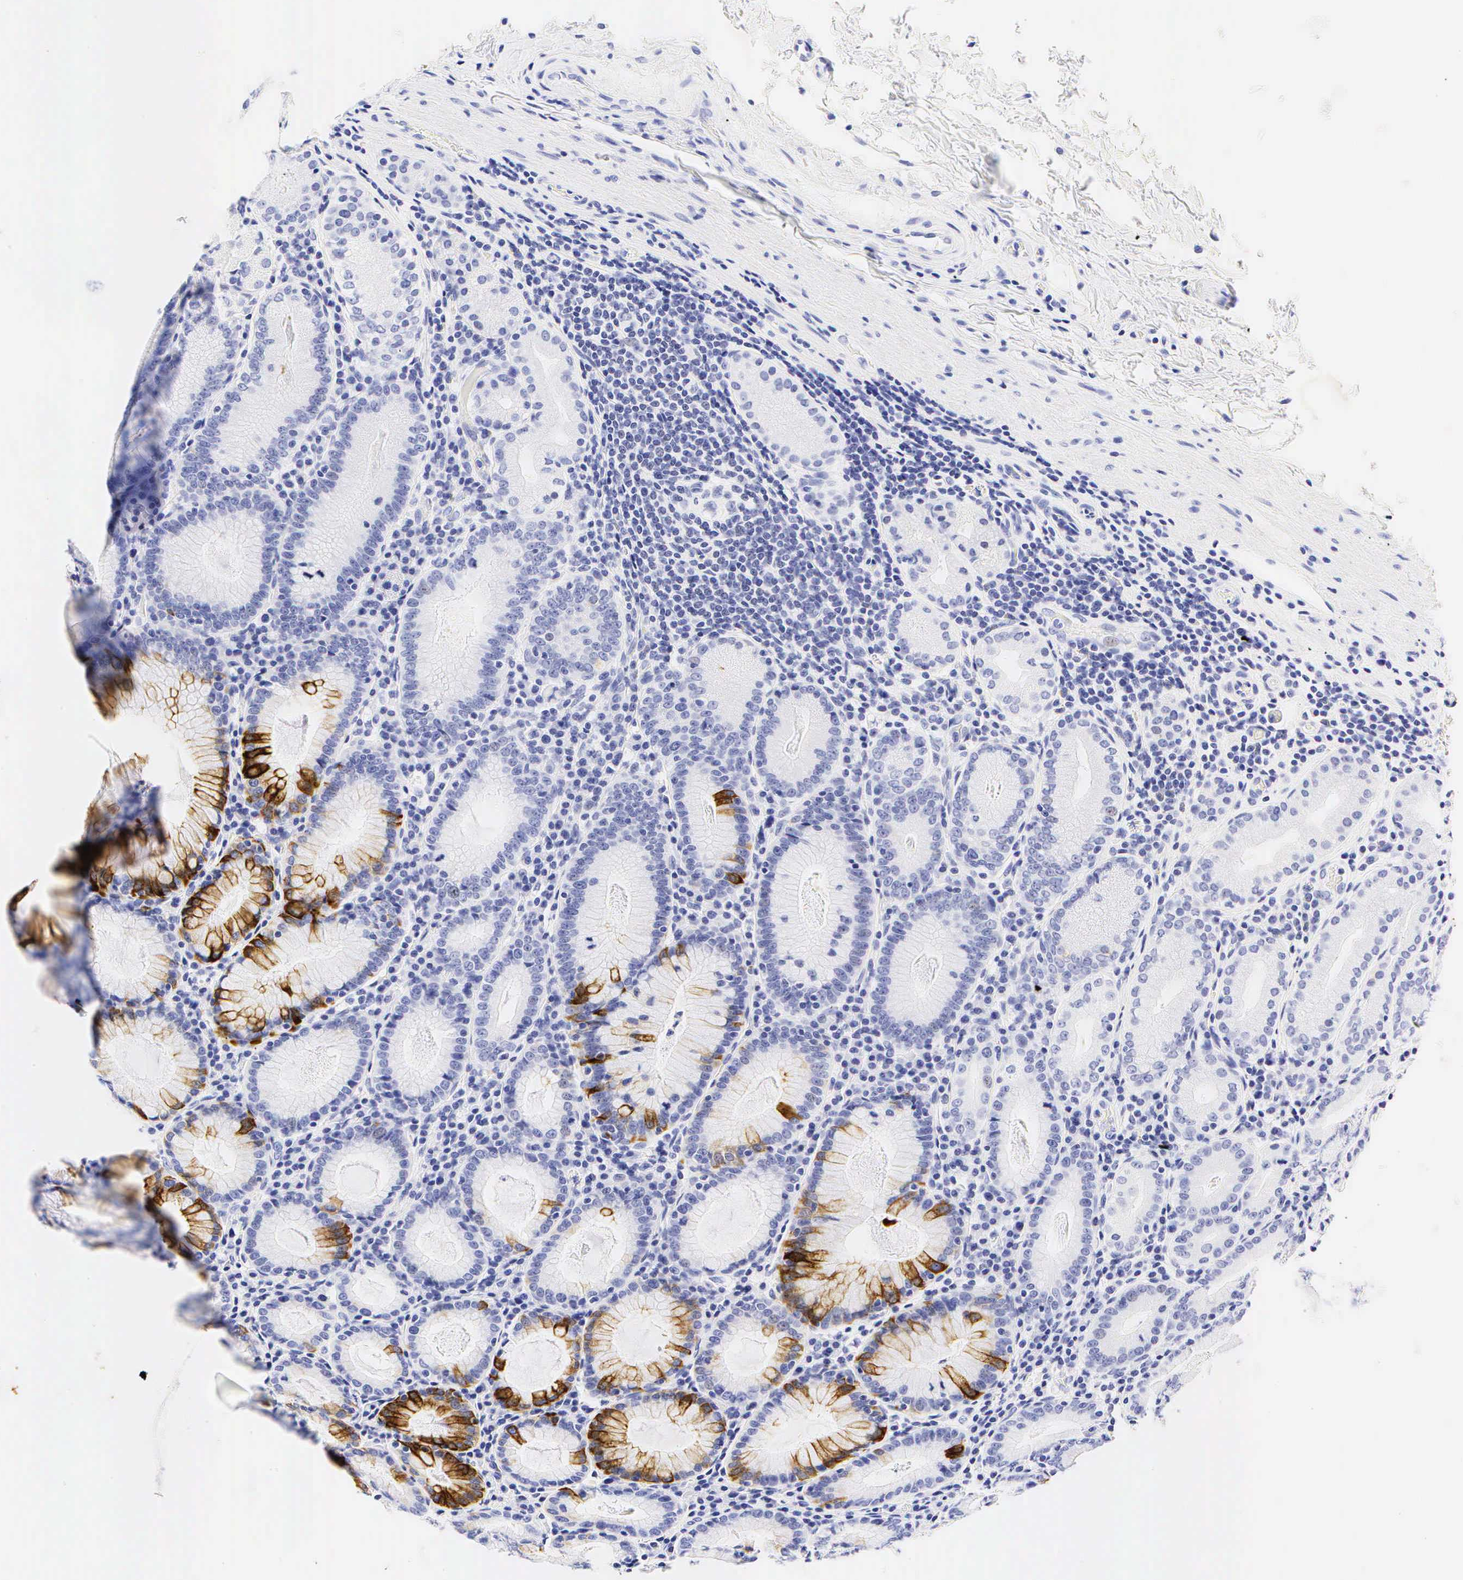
{"staining": {"intensity": "strong", "quantity": "25%-75%", "location": "cytoplasmic/membranous"}, "tissue": "stomach", "cell_type": "Glandular cells", "image_type": "normal", "snomed": [{"axis": "morphology", "description": "Normal tissue, NOS"}, {"axis": "topography", "description": "Stomach, lower"}], "caption": "About 25%-75% of glandular cells in unremarkable human stomach show strong cytoplasmic/membranous protein staining as visualized by brown immunohistochemical staining.", "gene": "KRT20", "patient": {"sex": "female", "age": 43}}